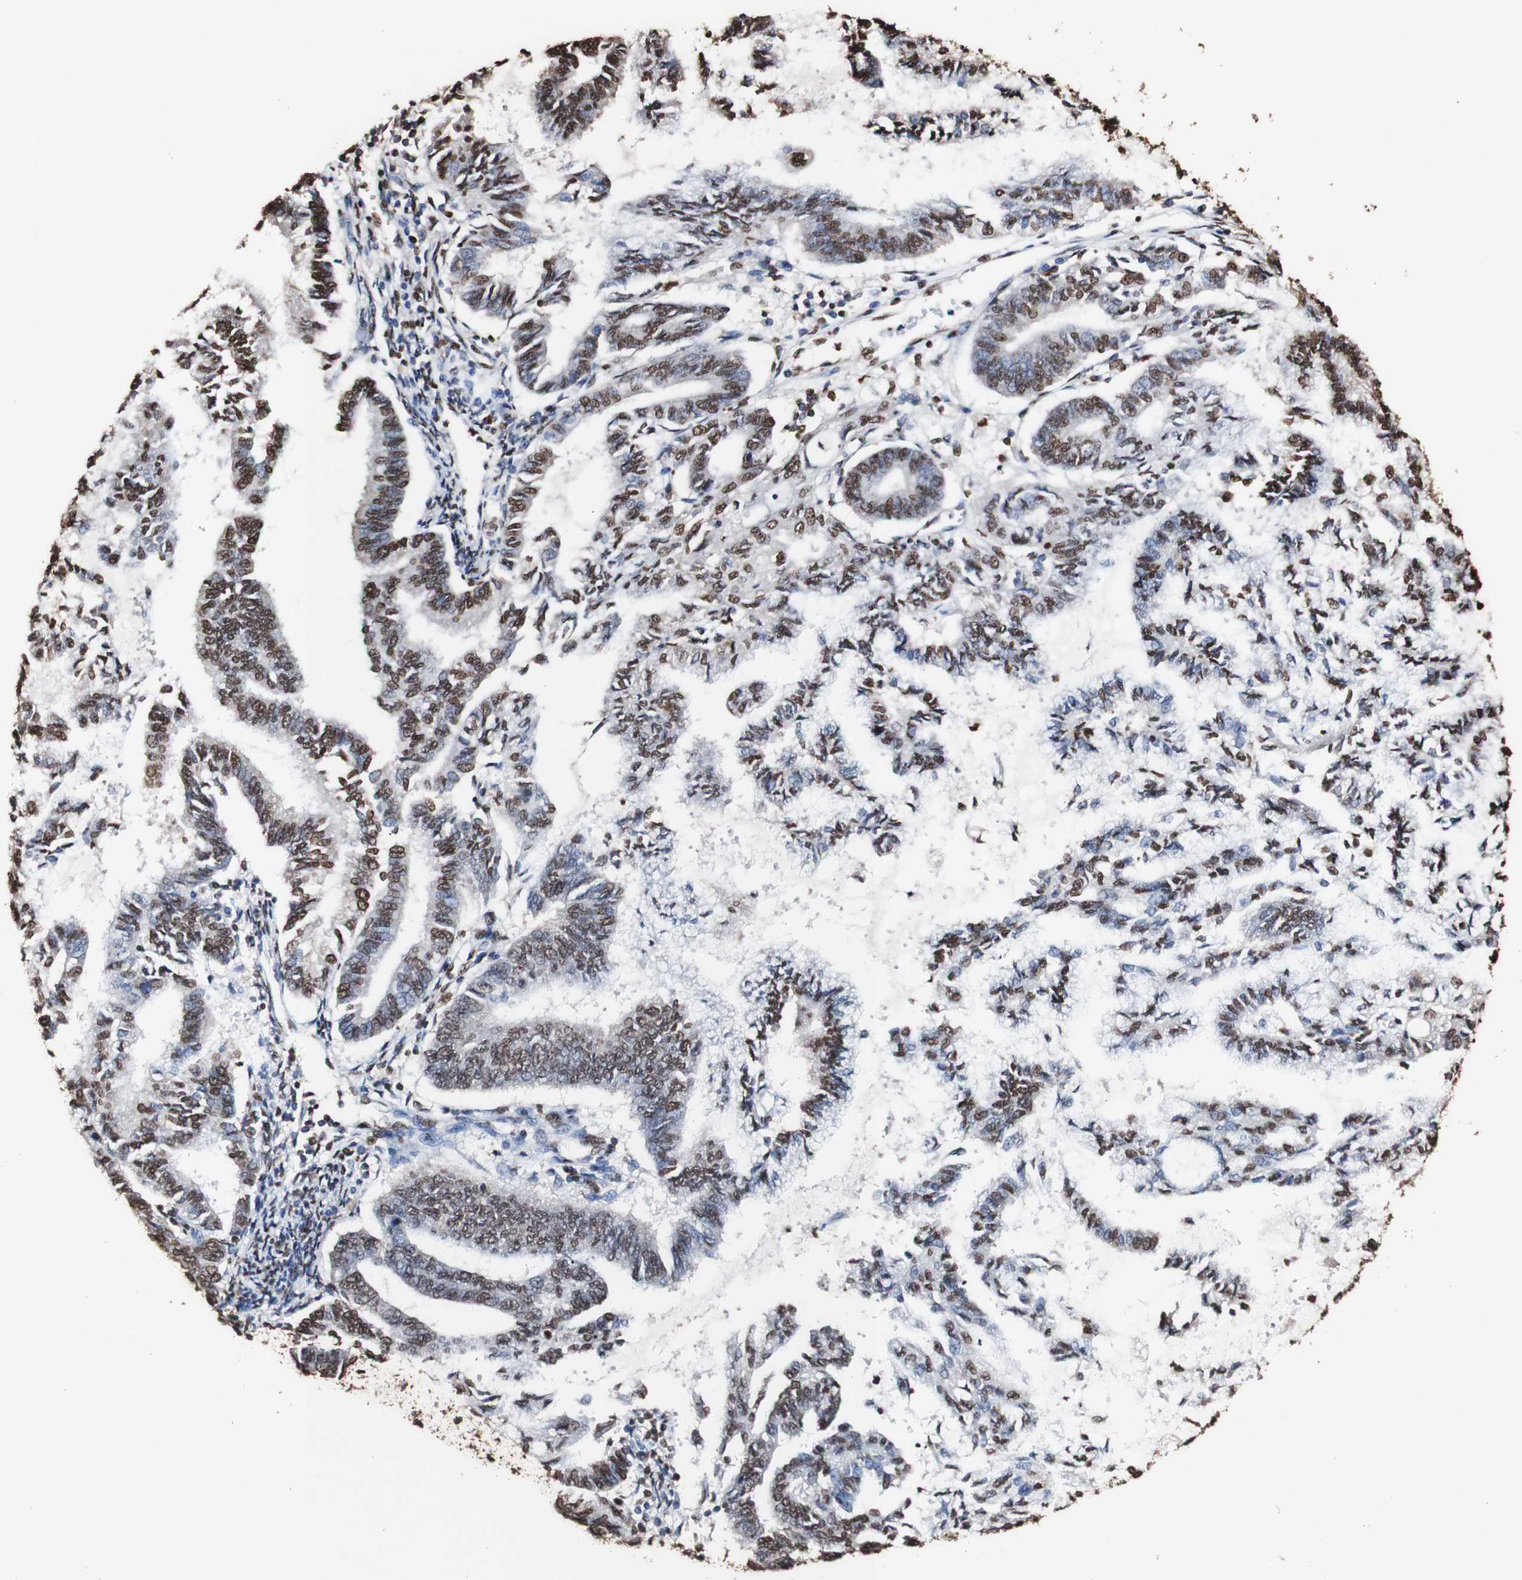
{"staining": {"intensity": "strong", "quantity": ">75%", "location": "cytoplasmic/membranous,nuclear"}, "tissue": "endometrial cancer", "cell_type": "Tumor cells", "image_type": "cancer", "snomed": [{"axis": "morphology", "description": "Adenocarcinoma, NOS"}, {"axis": "topography", "description": "Endometrium"}], "caption": "Brown immunohistochemical staining in endometrial adenocarcinoma exhibits strong cytoplasmic/membranous and nuclear expression in approximately >75% of tumor cells. (DAB (3,3'-diaminobenzidine) IHC with brightfield microscopy, high magnification).", "gene": "PIDD1", "patient": {"sex": "female", "age": 86}}